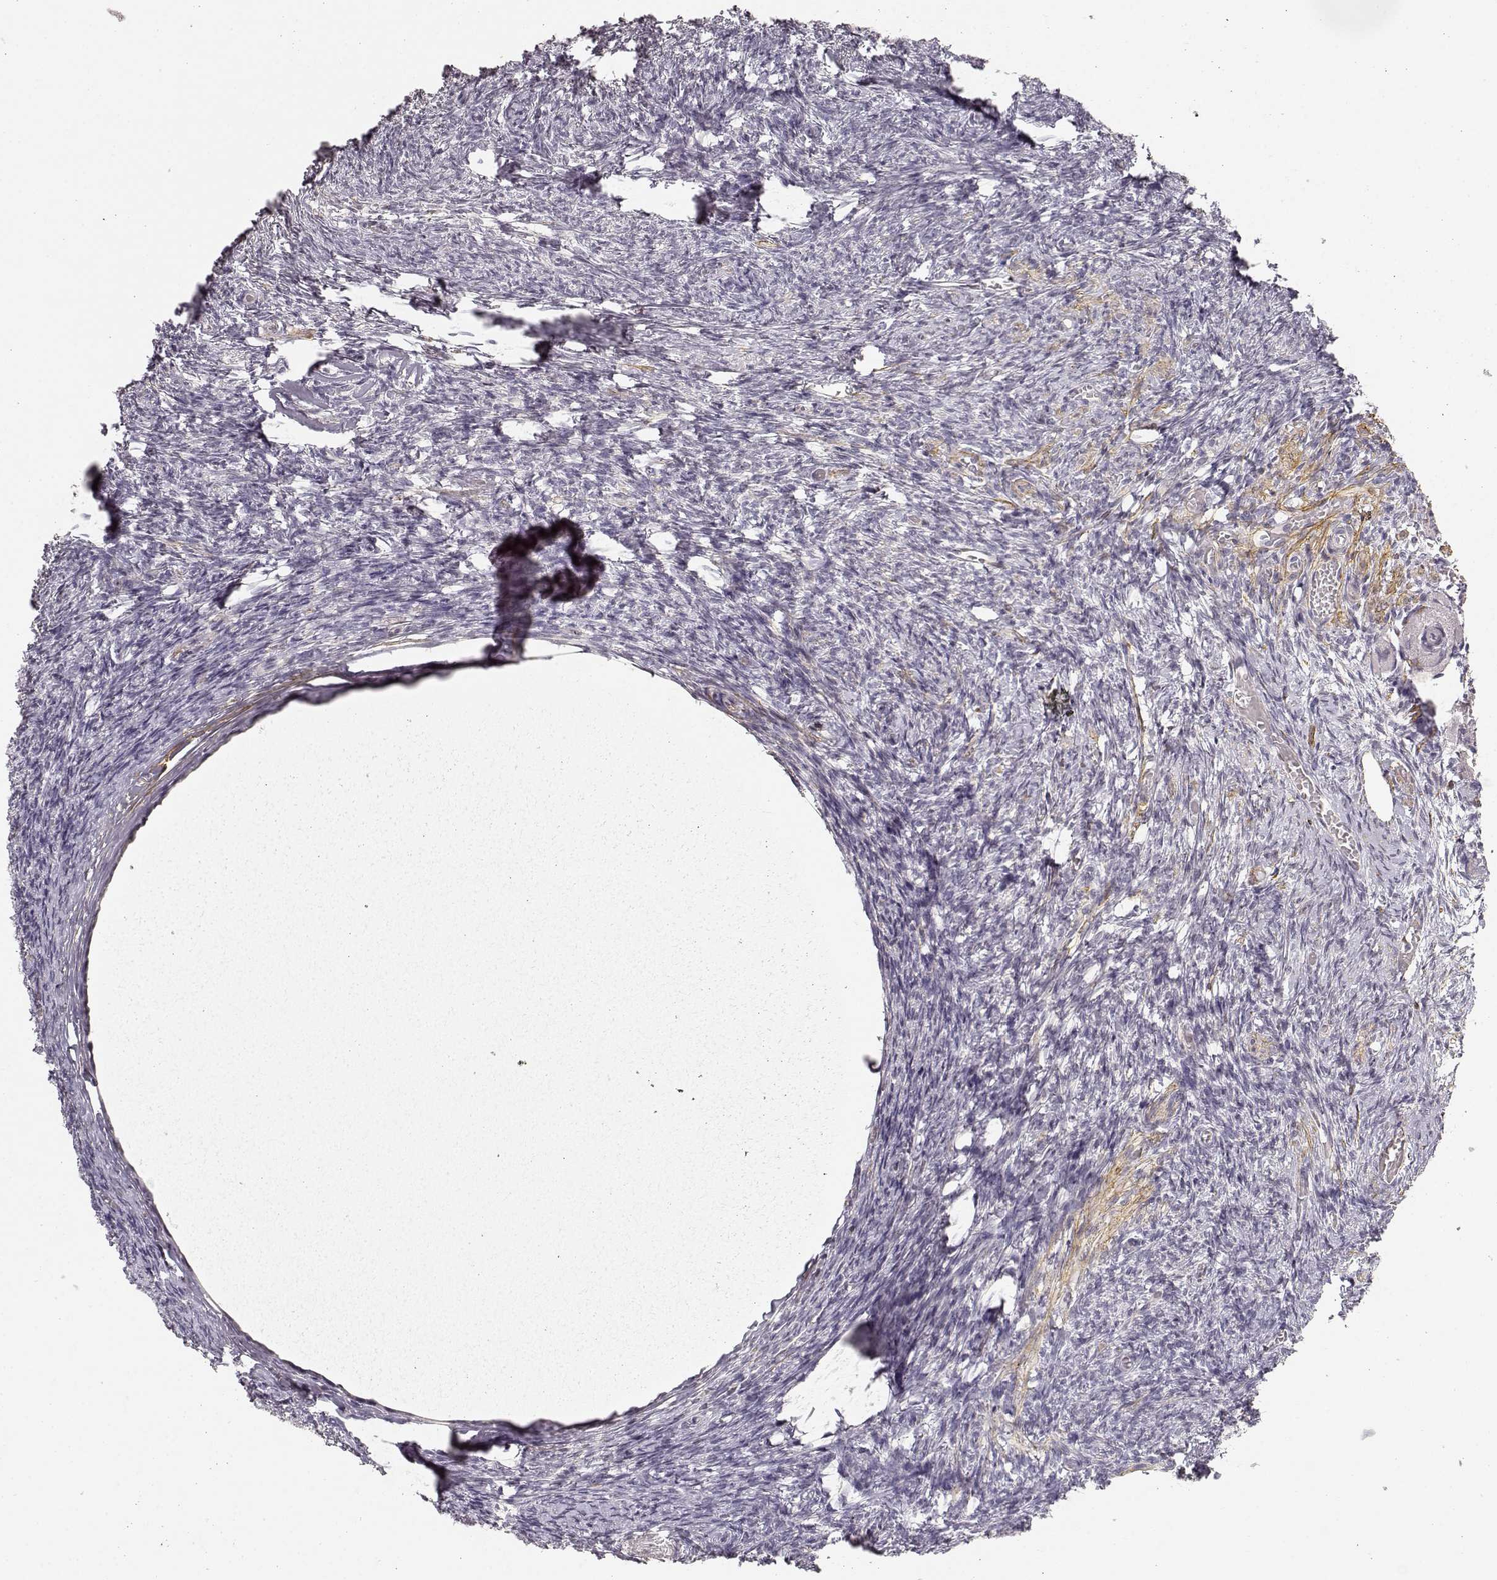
{"staining": {"intensity": "negative", "quantity": "none", "location": "none"}, "tissue": "ovary", "cell_type": "Ovarian stroma cells", "image_type": "normal", "snomed": [{"axis": "morphology", "description": "Normal tissue, NOS"}, {"axis": "topography", "description": "Ovary"}], "caption": "IHC micrograph of benign ovary: human ovary stained with DAB (3,3'-diaminobenzidine) exhibits no significant protein positivity in ovarian stroma cells.", "gene": "LAMA4", "patient": {"sex": "female", "age": 72}}